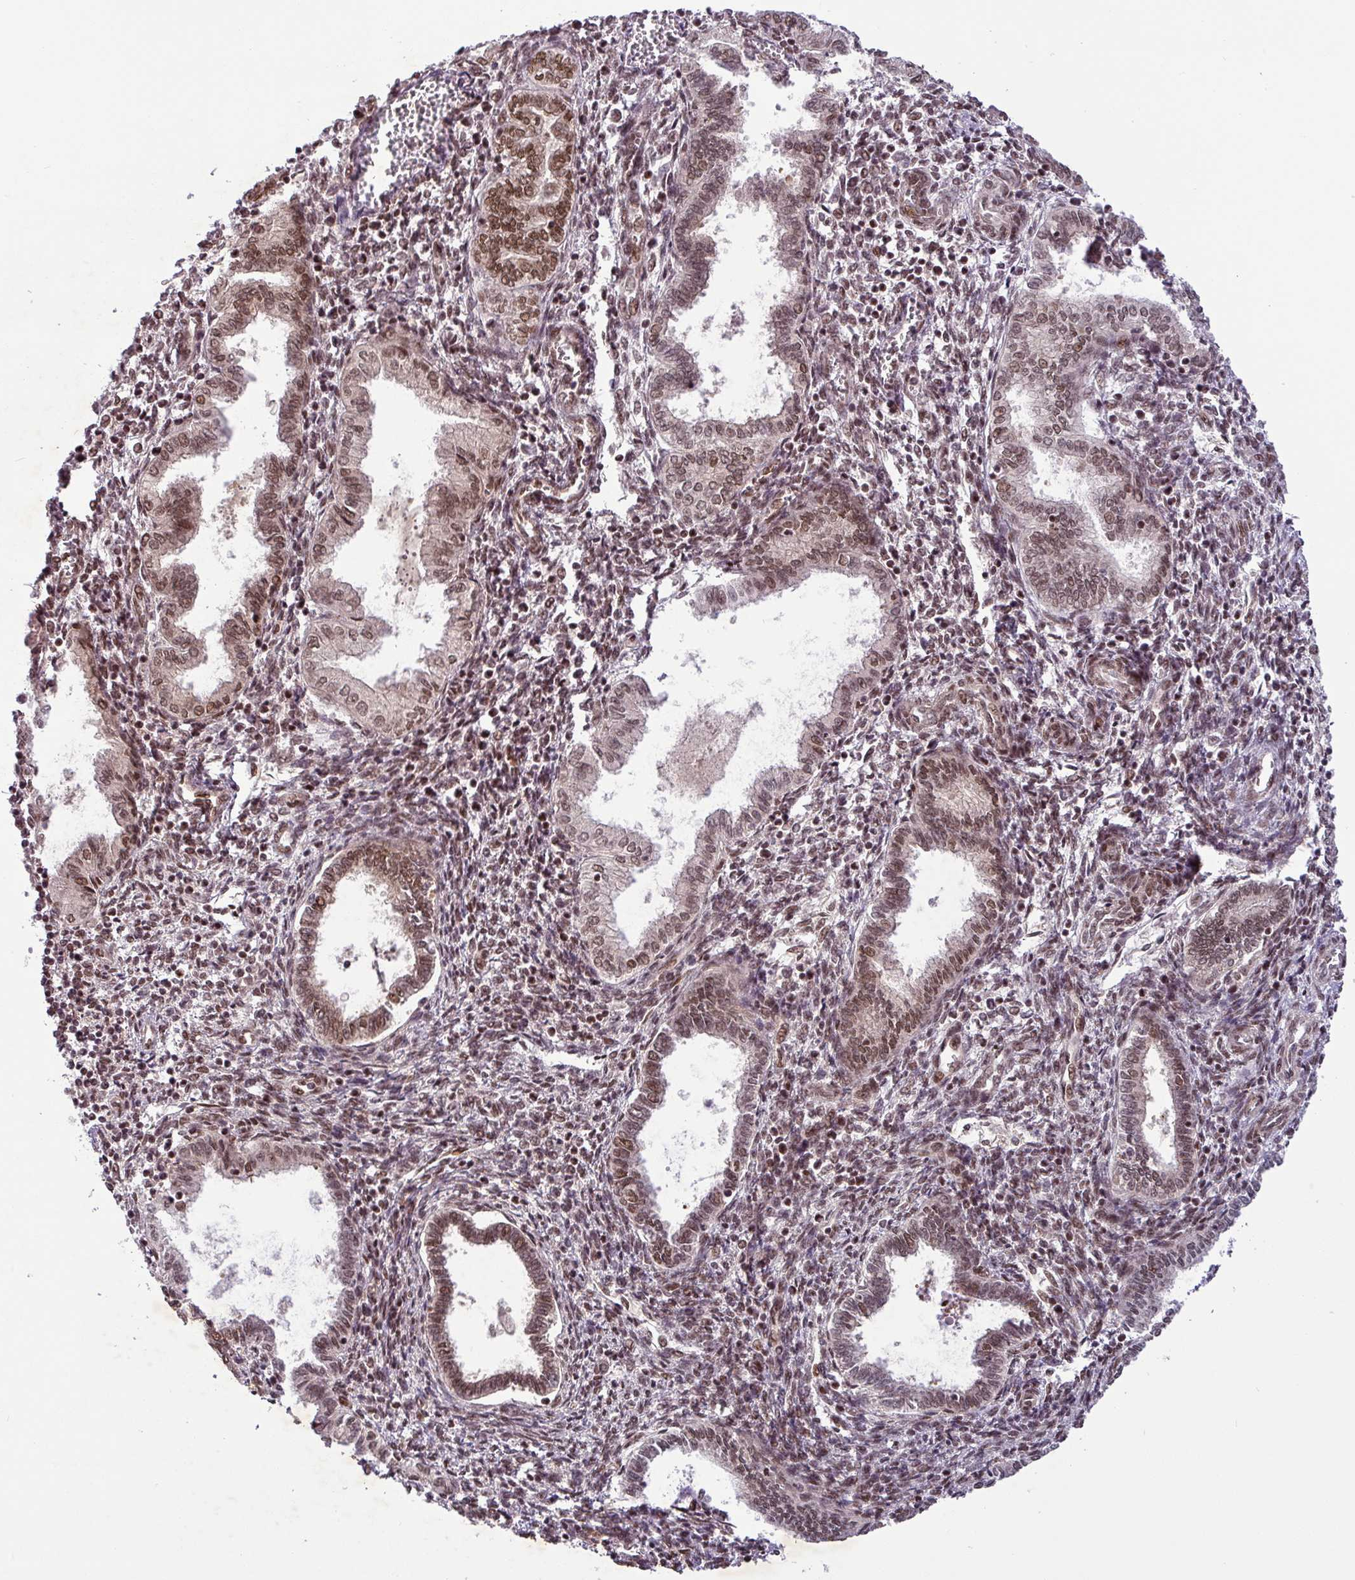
{"staining": {"intensity": "moderate", "quantity": ">75%", "location": "nuclear"}, "tissue": "endometrium", "cell_type": "Cells in endometrial stroma", "image_type": "normal", "snomed": [{"axis": "morphology", "description": "Normal tissue, NOS"}, {"axis": "topography", "description": "Endometrium"}], "caption": "A high-resolution photomicrograph shows immunohistochemistry staining of unremarkable endometrium, which exhibits moderate nuclear expression in about >75% of cells in endometrial stroma. The protein of interest is shown in brown color, while the nuclei are stained blue.", "gene": "SRSF2", "patient": {"sex": "female", "age": 37}}